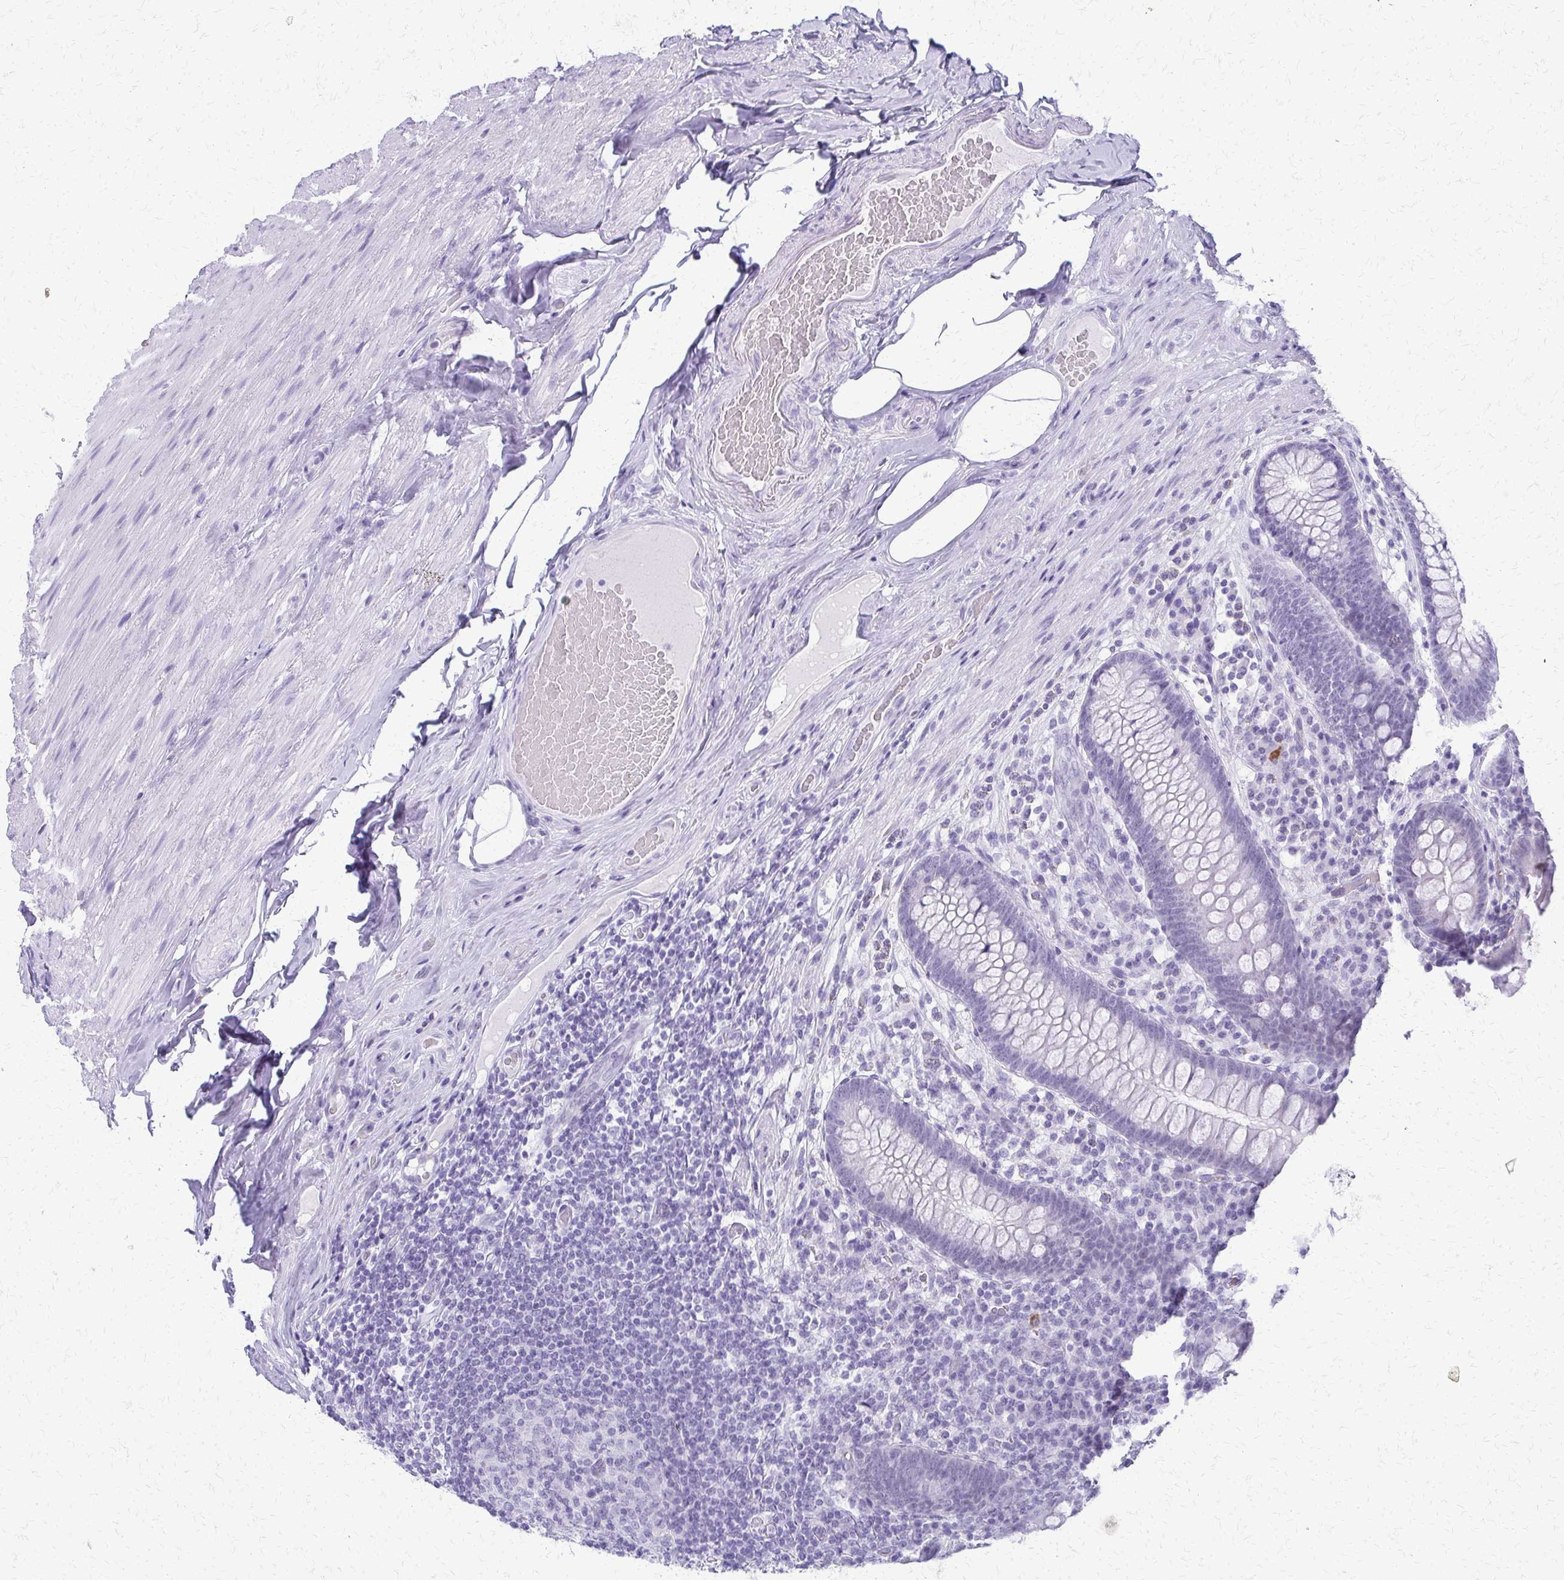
{"staining": {"intensity": "negative", "quantity": "none", "location": "none"}, "tissue": "appendix", "cell_type": "Glandular cells", "image_type": "normal", "snomed": [{"axis": "morphology", "description": "Normal tissue, NOS"}, {"axis": "topography", "description": "Appendix"}], "caption": "Immunohistochemical staining of normal appendix displays no significant positivity in glandular cells.", "gene": "FAM162B", "patient": {"sex": "male", "age": 71}}